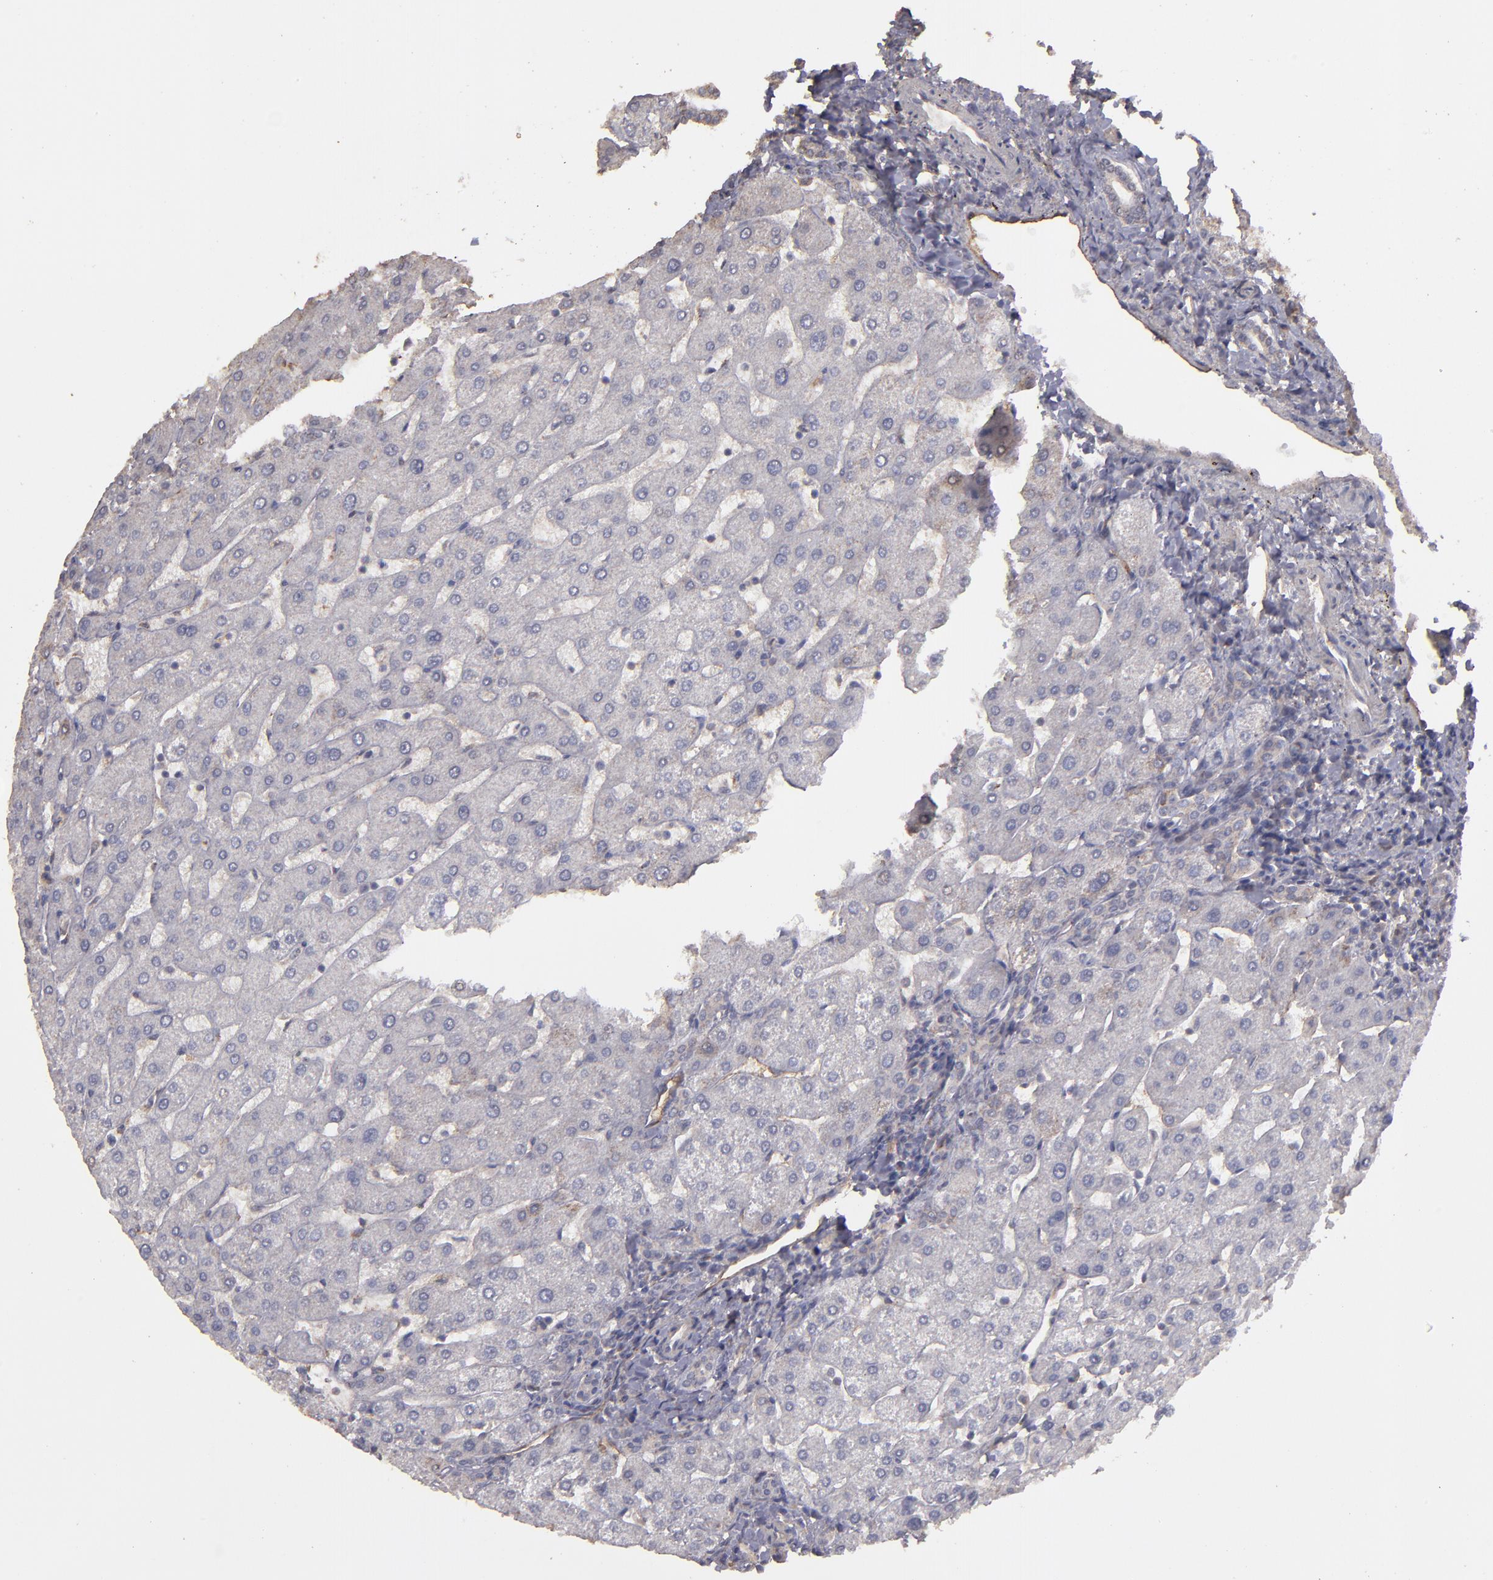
{"staining": {"intensity": "weak", "quantity": ">75%", "location": "cytoplasmic/membranous"}, "tissue": "liver", "cell_type": "Cholangiocytes", "image_type": "normal", "snomed": [{"axis": "morphology", "description": "Normal tissue, NOS"}, {"axis": "topography", "description": "Liver"}], "caption": "Liver stained with immunohistochemistry (IHC) displays weak cytoplasmic/membranous expression in approximately >75% of cholangiocytes. (IHC, brightfield microscopy, high magnification).", "gene": "FAT1", "patient": {"sex": "male", "age": 67}}